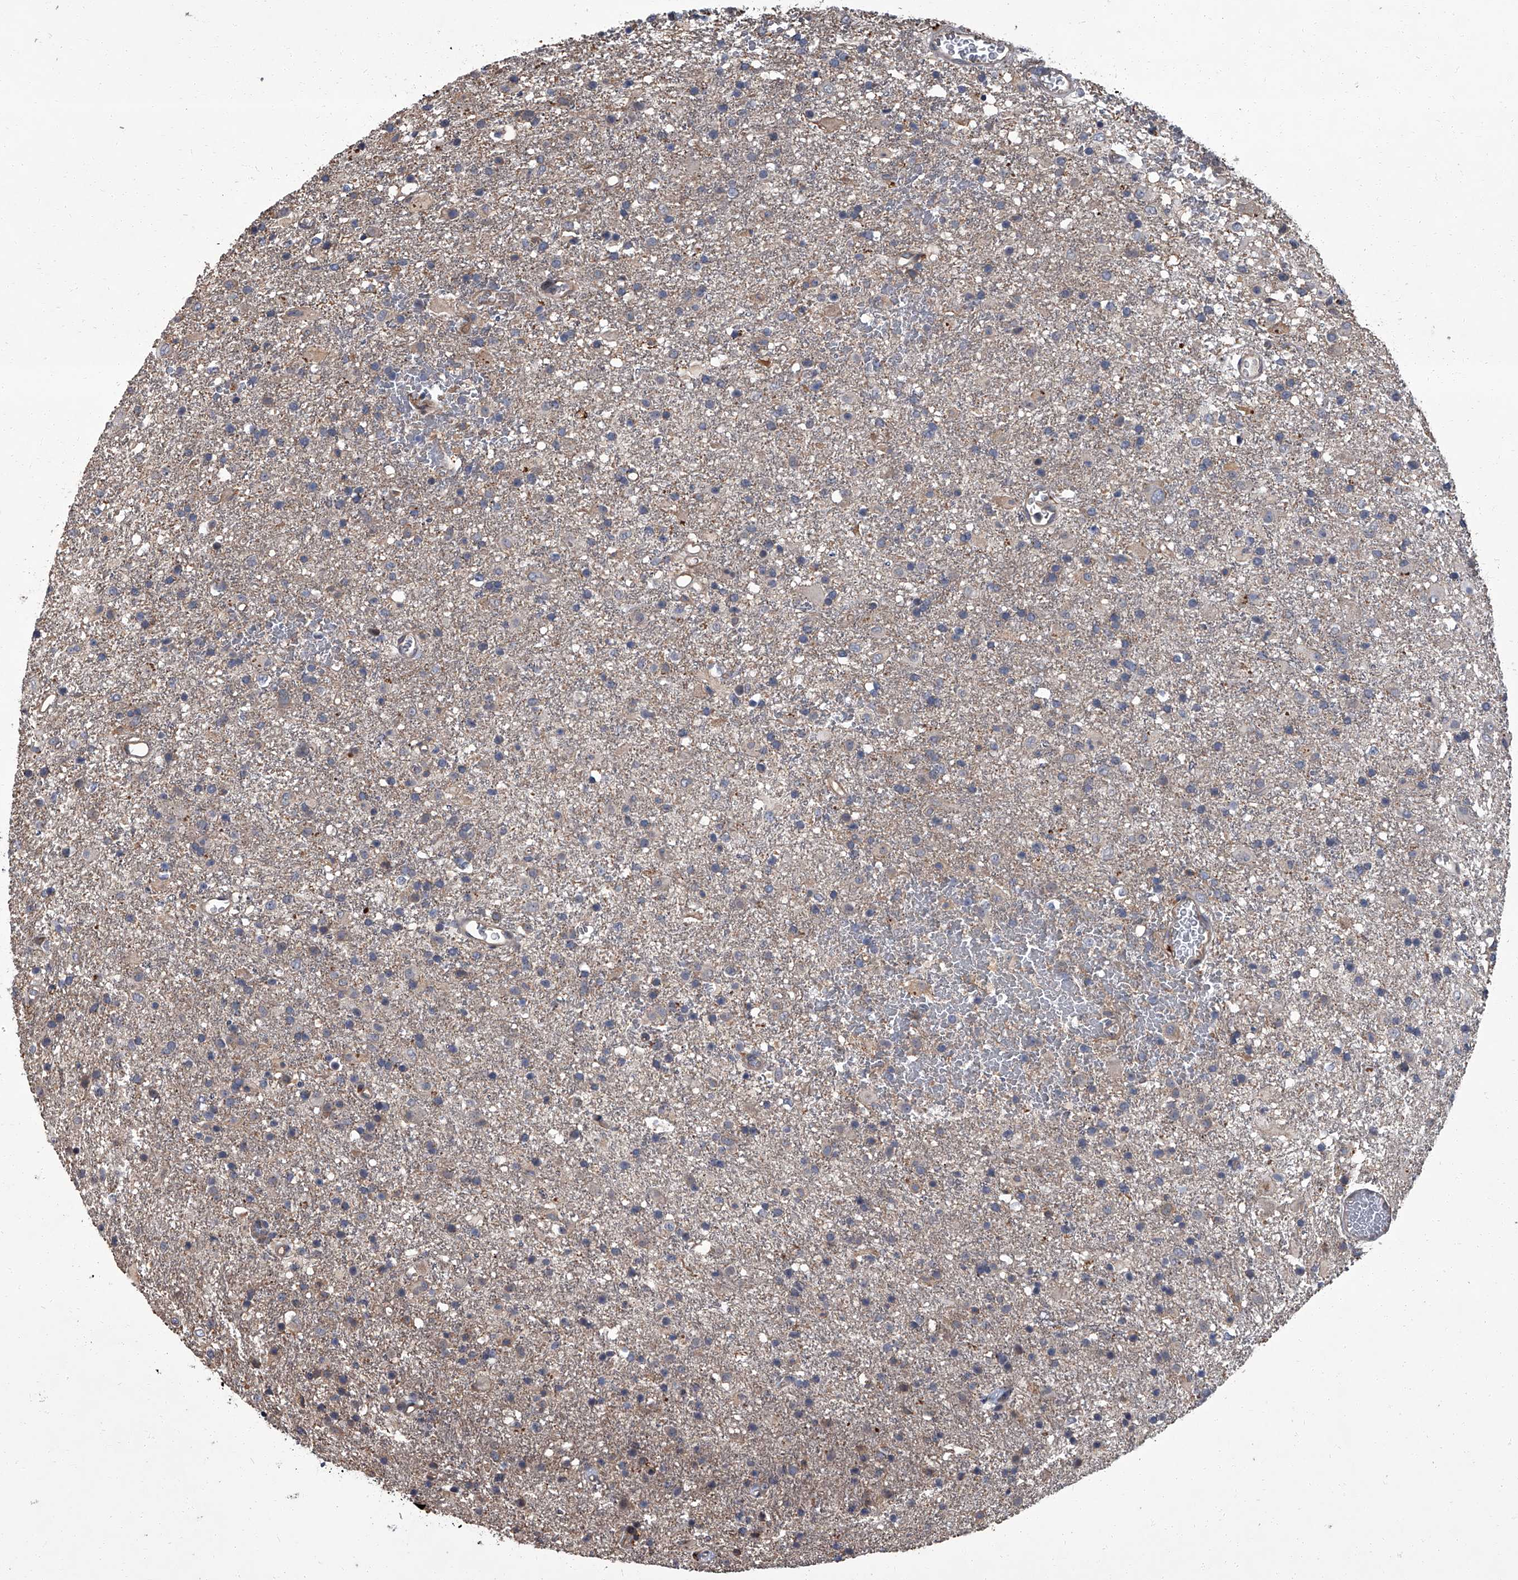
{"staining": {"intensity": "negative", "quantity": "none", "location": "none"}, "tissue": "glioma", "cell_type": "Tumor cells", "image_type": "cancer", "snomed": [{"axis": "morphology", "description": "Glioma, malignant, Low grade"}, {"axis": "topography", "description": "Brain"}], "caption": "The immunohistochemistry (IHC) histopathology image has no significant expression in tumor cells of glioma tissue. (DAB immunohistochemistry (IHC) visualized using brightfield microscopy, high magnification).", "gene": "SIRT4", "patient": {"sex": "male", "age": 65}}